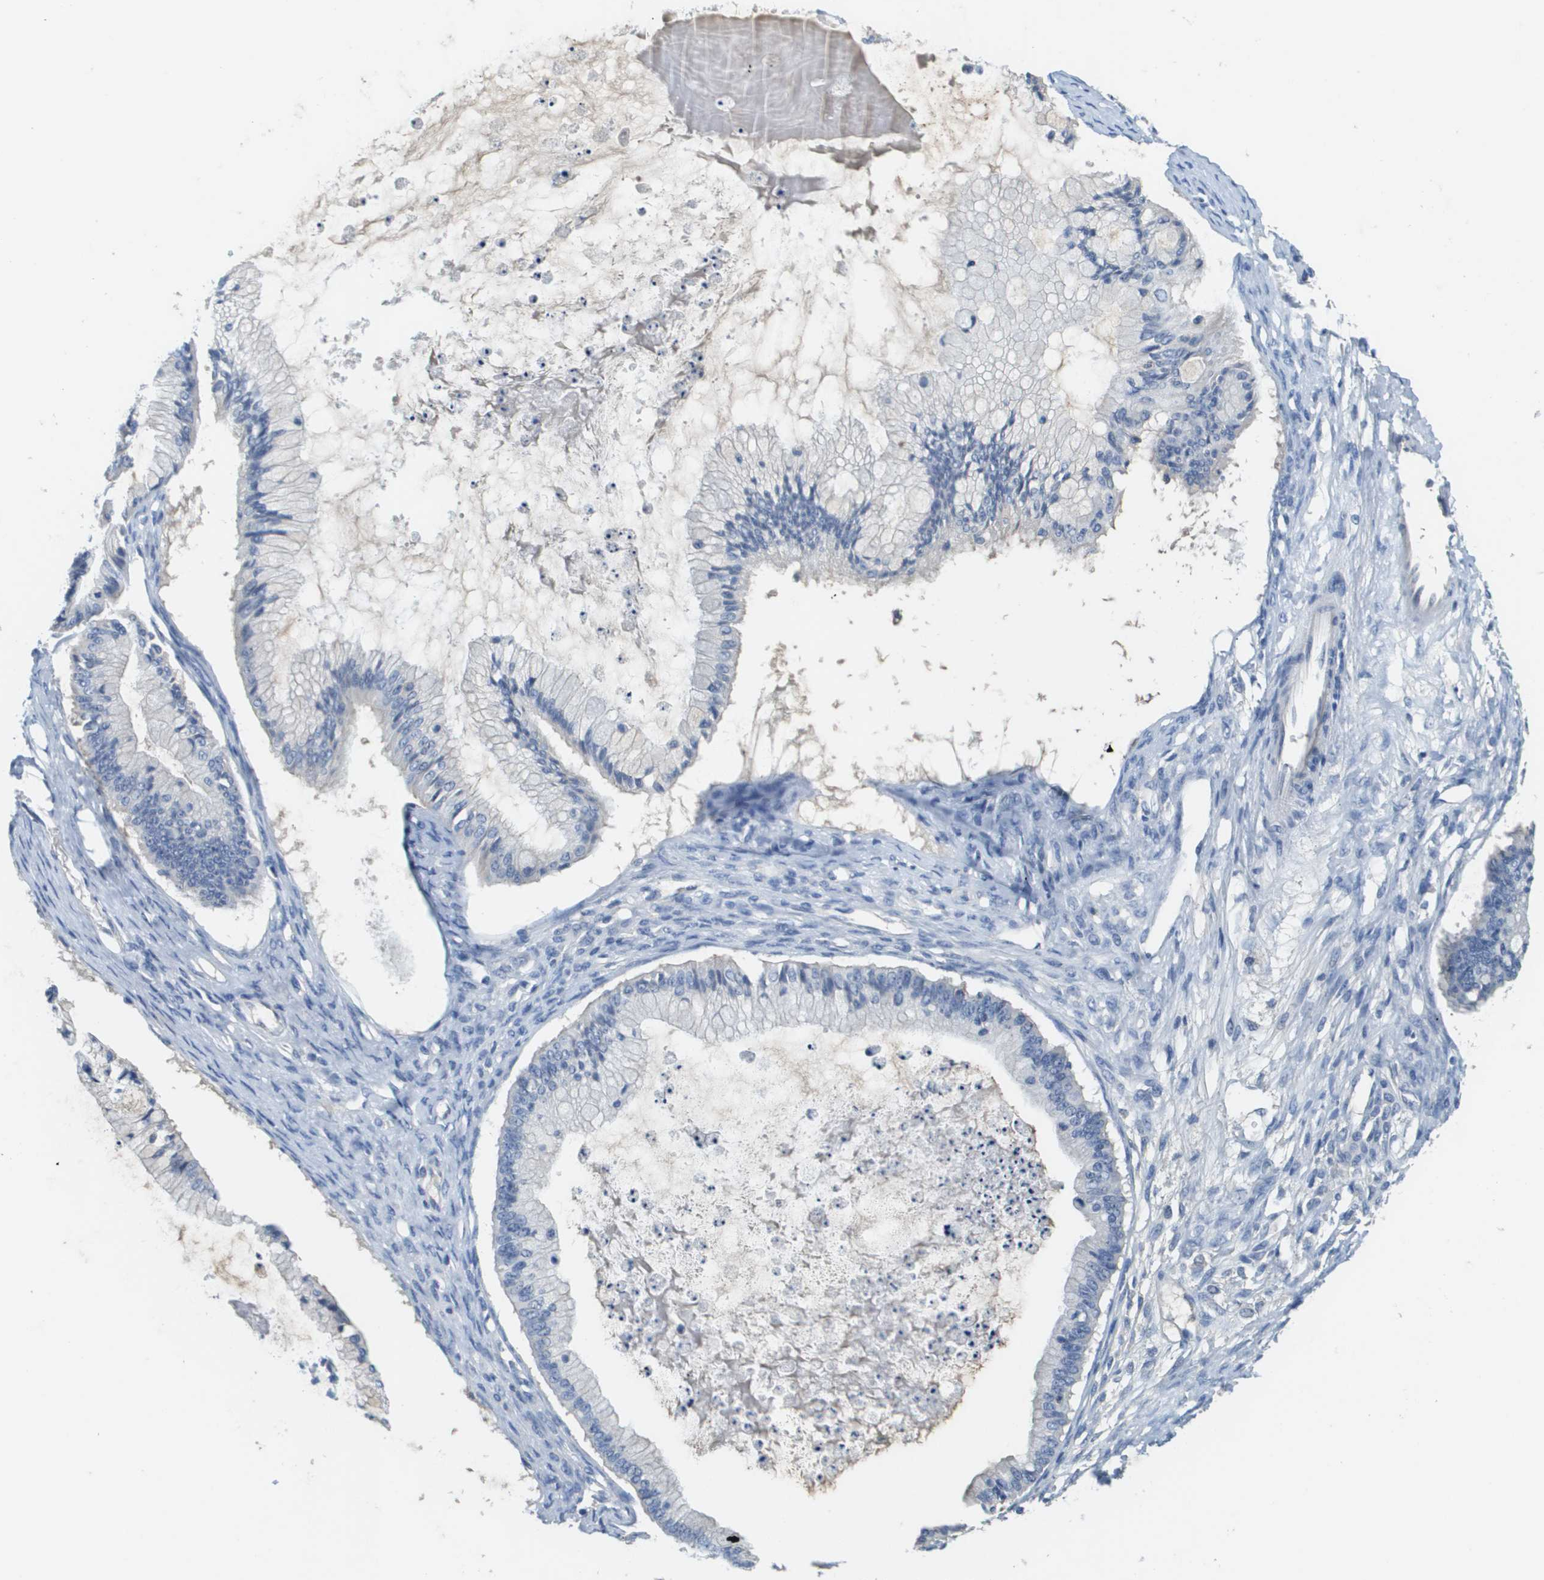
{"staining": {"intensity": "negative", "quantity": "none", "location": "none"}, "tissue": "ovarian cancer", "cell_type": "Tumor cells", "image_type": "cancer", "snomed": [{"axis": "morphology", "description": "Cystadenocarcinoma, mucinous, NOS"}, {"axis": "topography", "description": "Ovary"}], "caption": "Protein analysis of ovarian mucinous cystadenocarcinoma reveals no significant expression in tumor cells. Brightfield microscopy of immunohistochemistry stained with DAB (brown) and hematoxylin (blue), captured at high magnification.", "gene": "SLC16A3", "patient": {"sex": "female", "age": 57}}